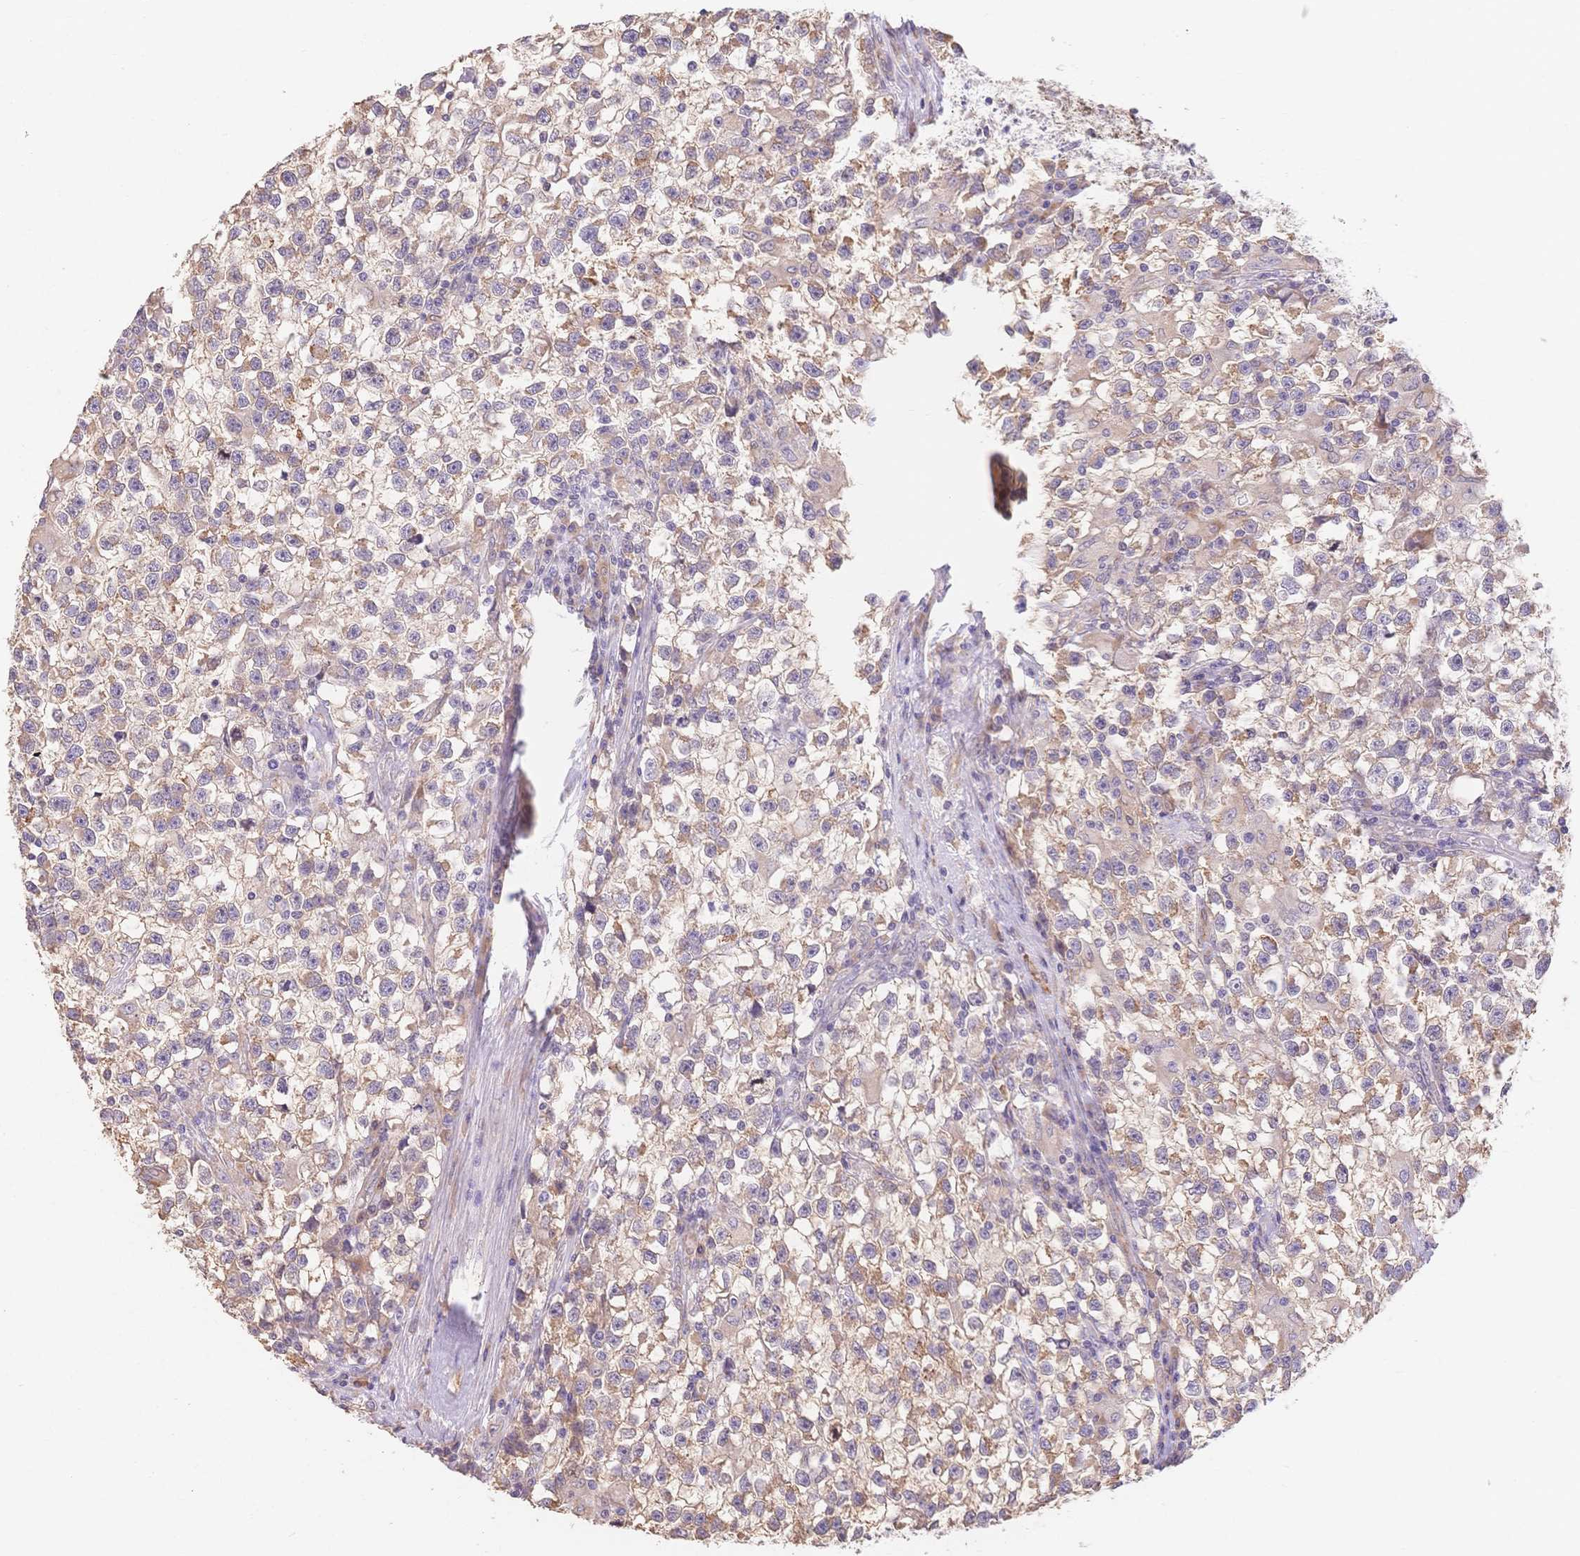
{"staining": {"intensity": "weak", "quantity": "25%-75%", "location": "cytoplasmic/membranous"}, "tissue": "testis cancer", "cell_type": "Tumor cells", "image_type": "cancer", "snomed": [{"axis": "morphology", "description": "Seminoma, NOS"}, {"axis": "topography", "description": "Testis"}], "caption": "This micrograph displays immunohistochemistry staining of human testis cancer, with low weak cytoplasmic/membranous staining in about 25%-75% of tumor cells.", "gene": "HS3ST5", "patient": {"sex": "male", "age": 31}}